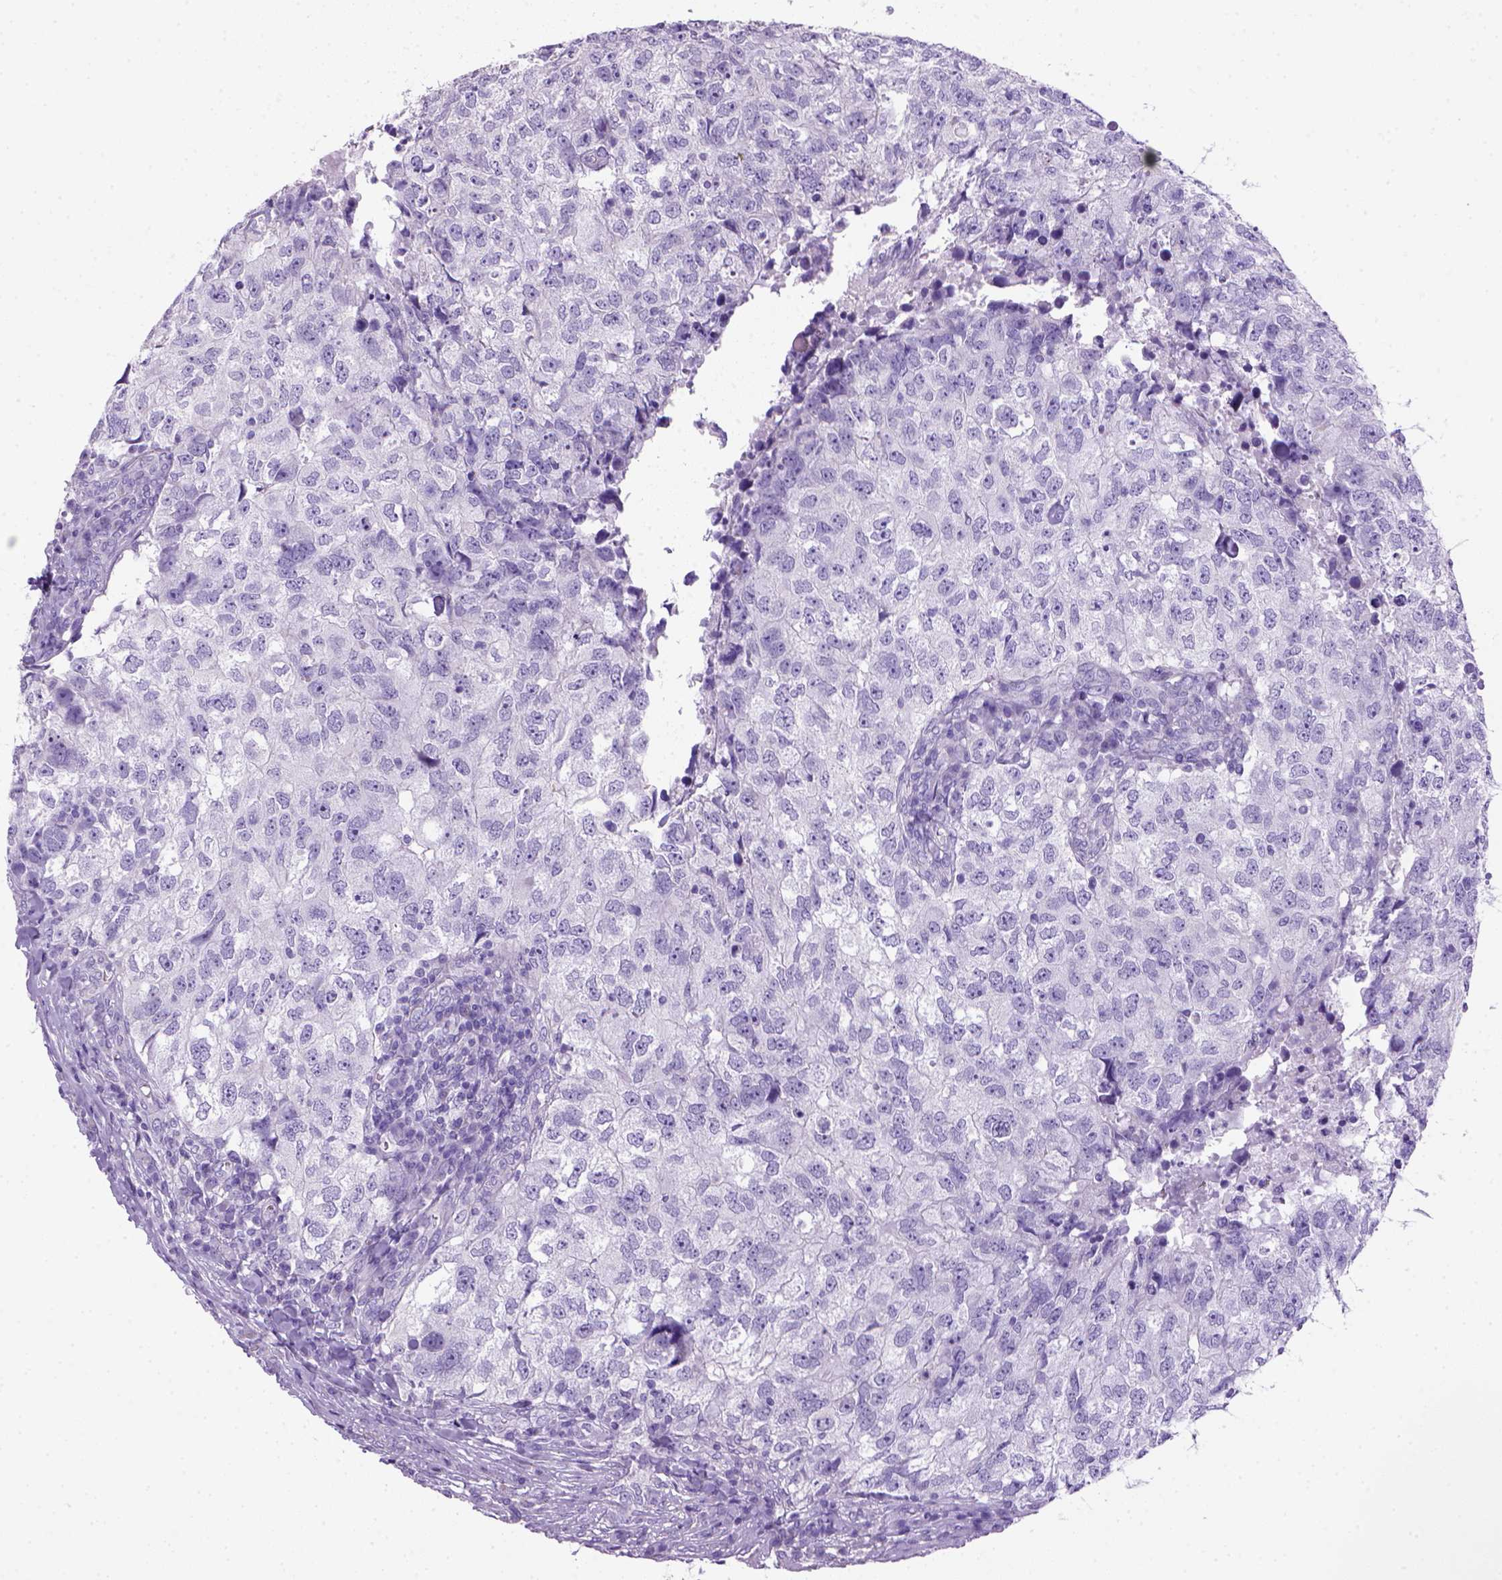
{"staining": {"intensity": "negative", "quantity": "none", "location": "none"}, "tissue": "breast cancer", "cell_type": "Tumor cells", "image_type": "cancer", "snomed": [{"axis": "morphology", "description": "Duct carcinoma"}, {"axis": "topography", "description": "Breast"}], "caption": "Tumor cells are negative for brown protein staining in breast cancer.", "gene": "ARHGEF33", "patient": {"sex": "female", "age": 30}}